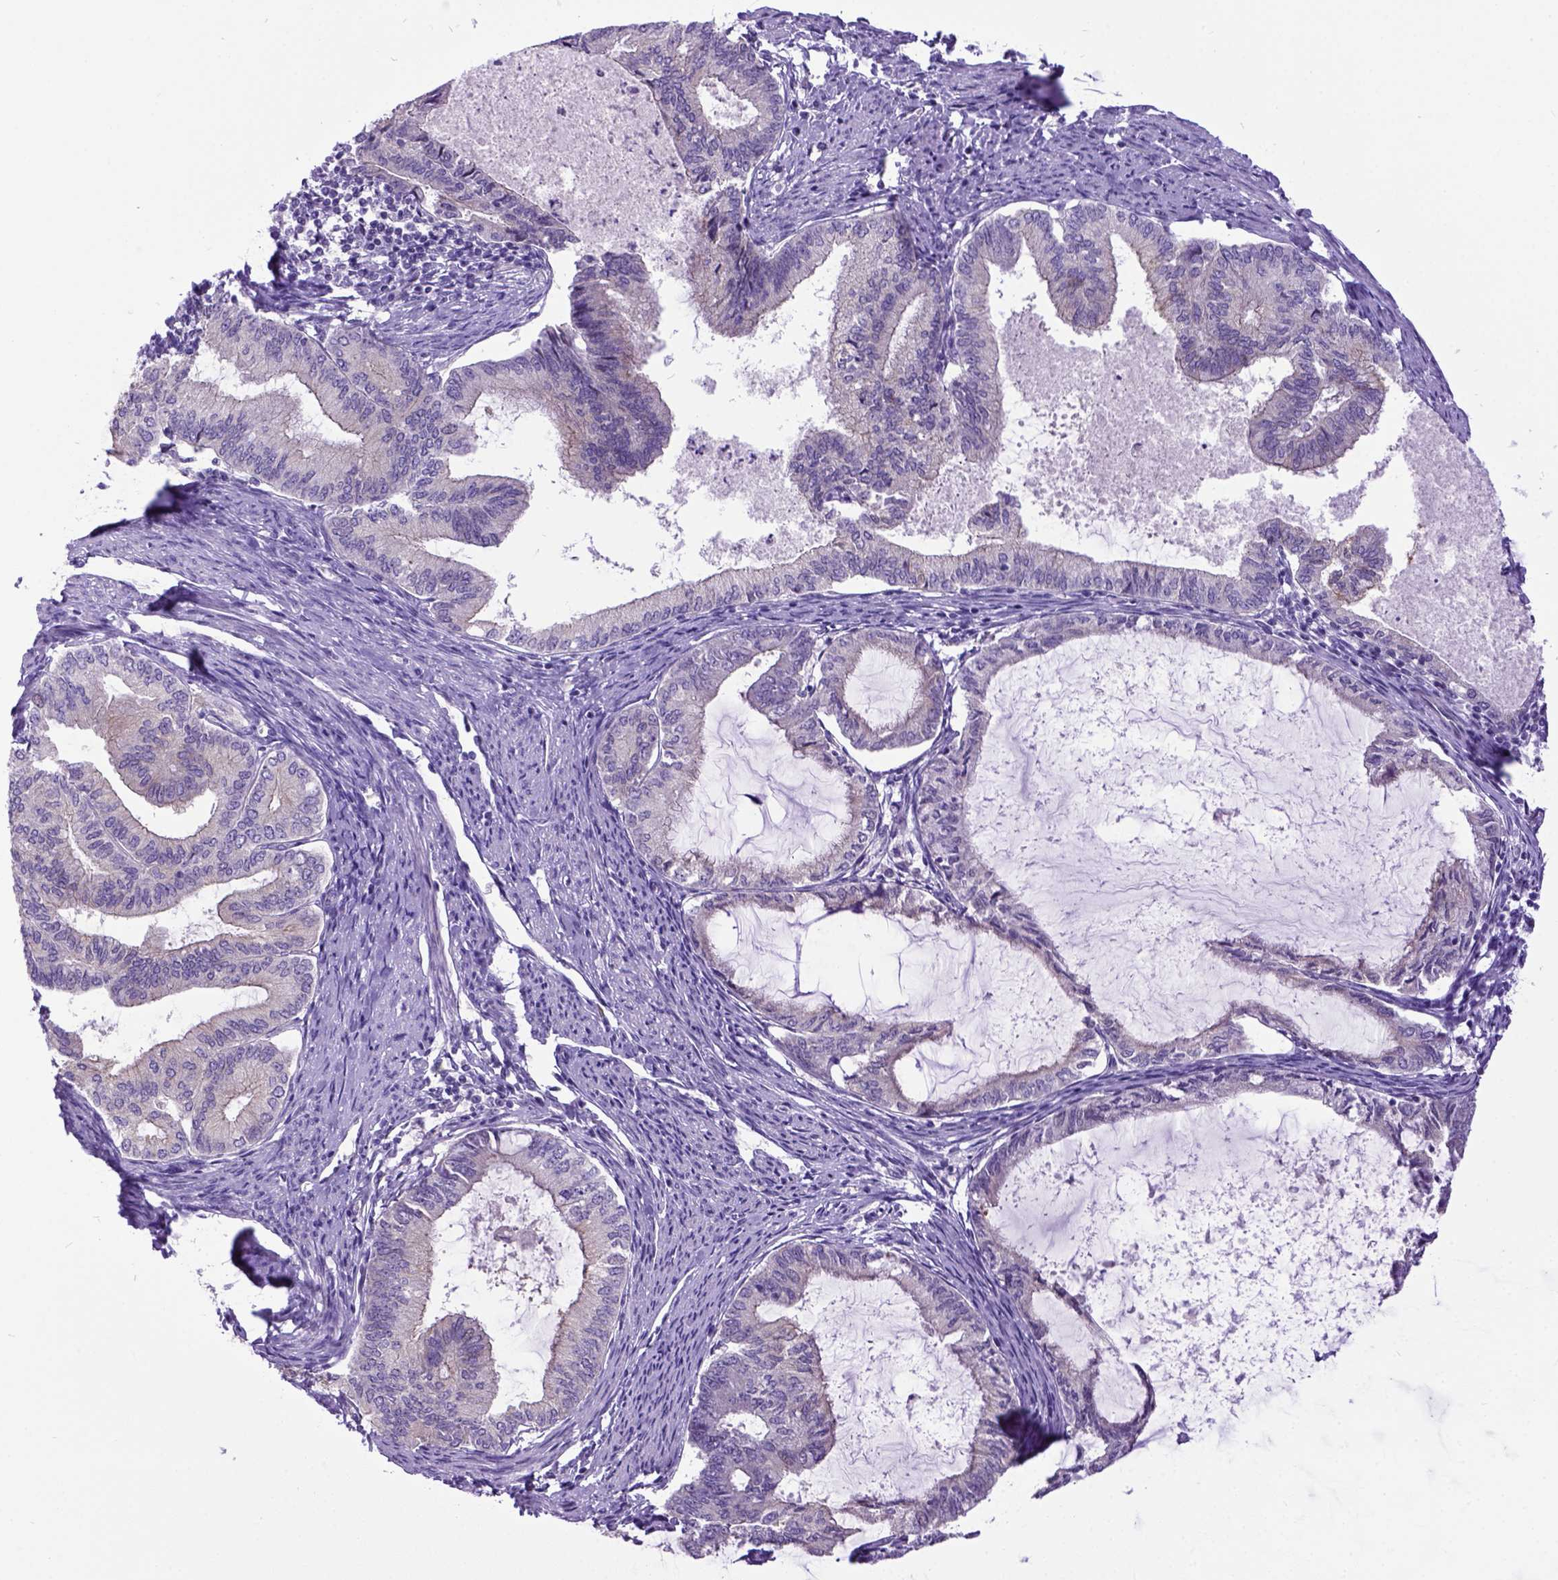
{"staining": {"intensity": "weak", "quantity": ">75%", "location": "cytoplasmic/membranous"}, "tissue": "endometrial cancer", "cell_type": "Tumor cells", "image_type": "cancer", "snomed": [{"axis": "morphology", "description": "Adenocarcinoma, NOS"}, {"axis": "topography", "description": "Endometrium"}], "caption": "Weak cytoplasmic/membranous protein staining is identified in about >75% of tumor cells in adenocarcinoma (endometrial). (DAB (3,3'-diaminobenzidine) IHC, brown staining for protein, blue staining for nuclei).", "gene": "NEK5", "patient": {"sex": "female", "age": 86}}